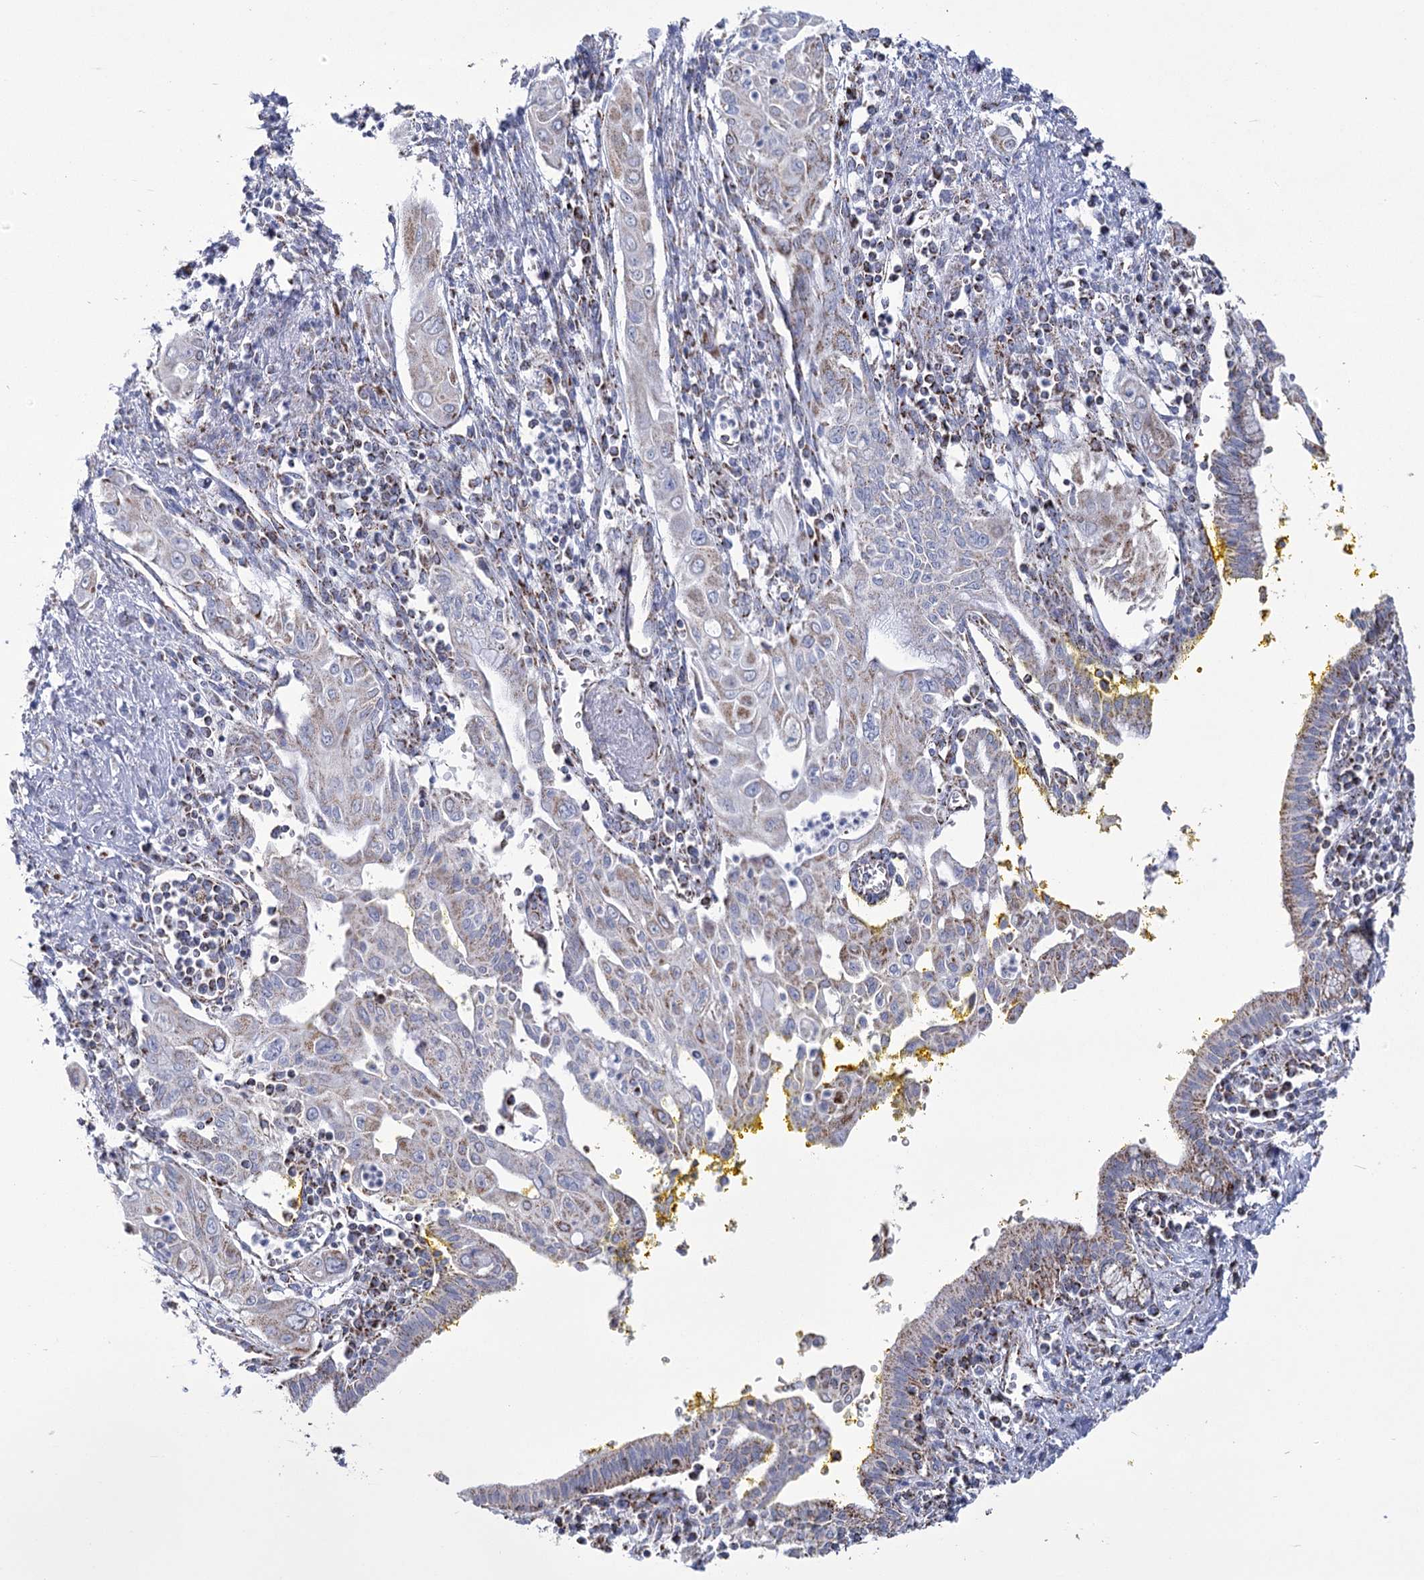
{"staining": {"intensity": "moderate", "quantity": "25%-75%", "location": "cytoplasmic/membranous"}, "tissue": "pancreatic cancer", "cell_type": "Tumor cells", "image_type": "cancer", "snomed": [{"axis": "morphology", "description": "Adenocarcinoma, NOS"}, {"axis": "topography", "description": "Pancreas"}], "caption": "Tumor cells exhibit moderate cytoplasmic/membranous positivity in approximately 25%-75% of cells in pancreatic cancer.", "gene": "PDHB", "patient": {"sex": "male", "age": 58}}